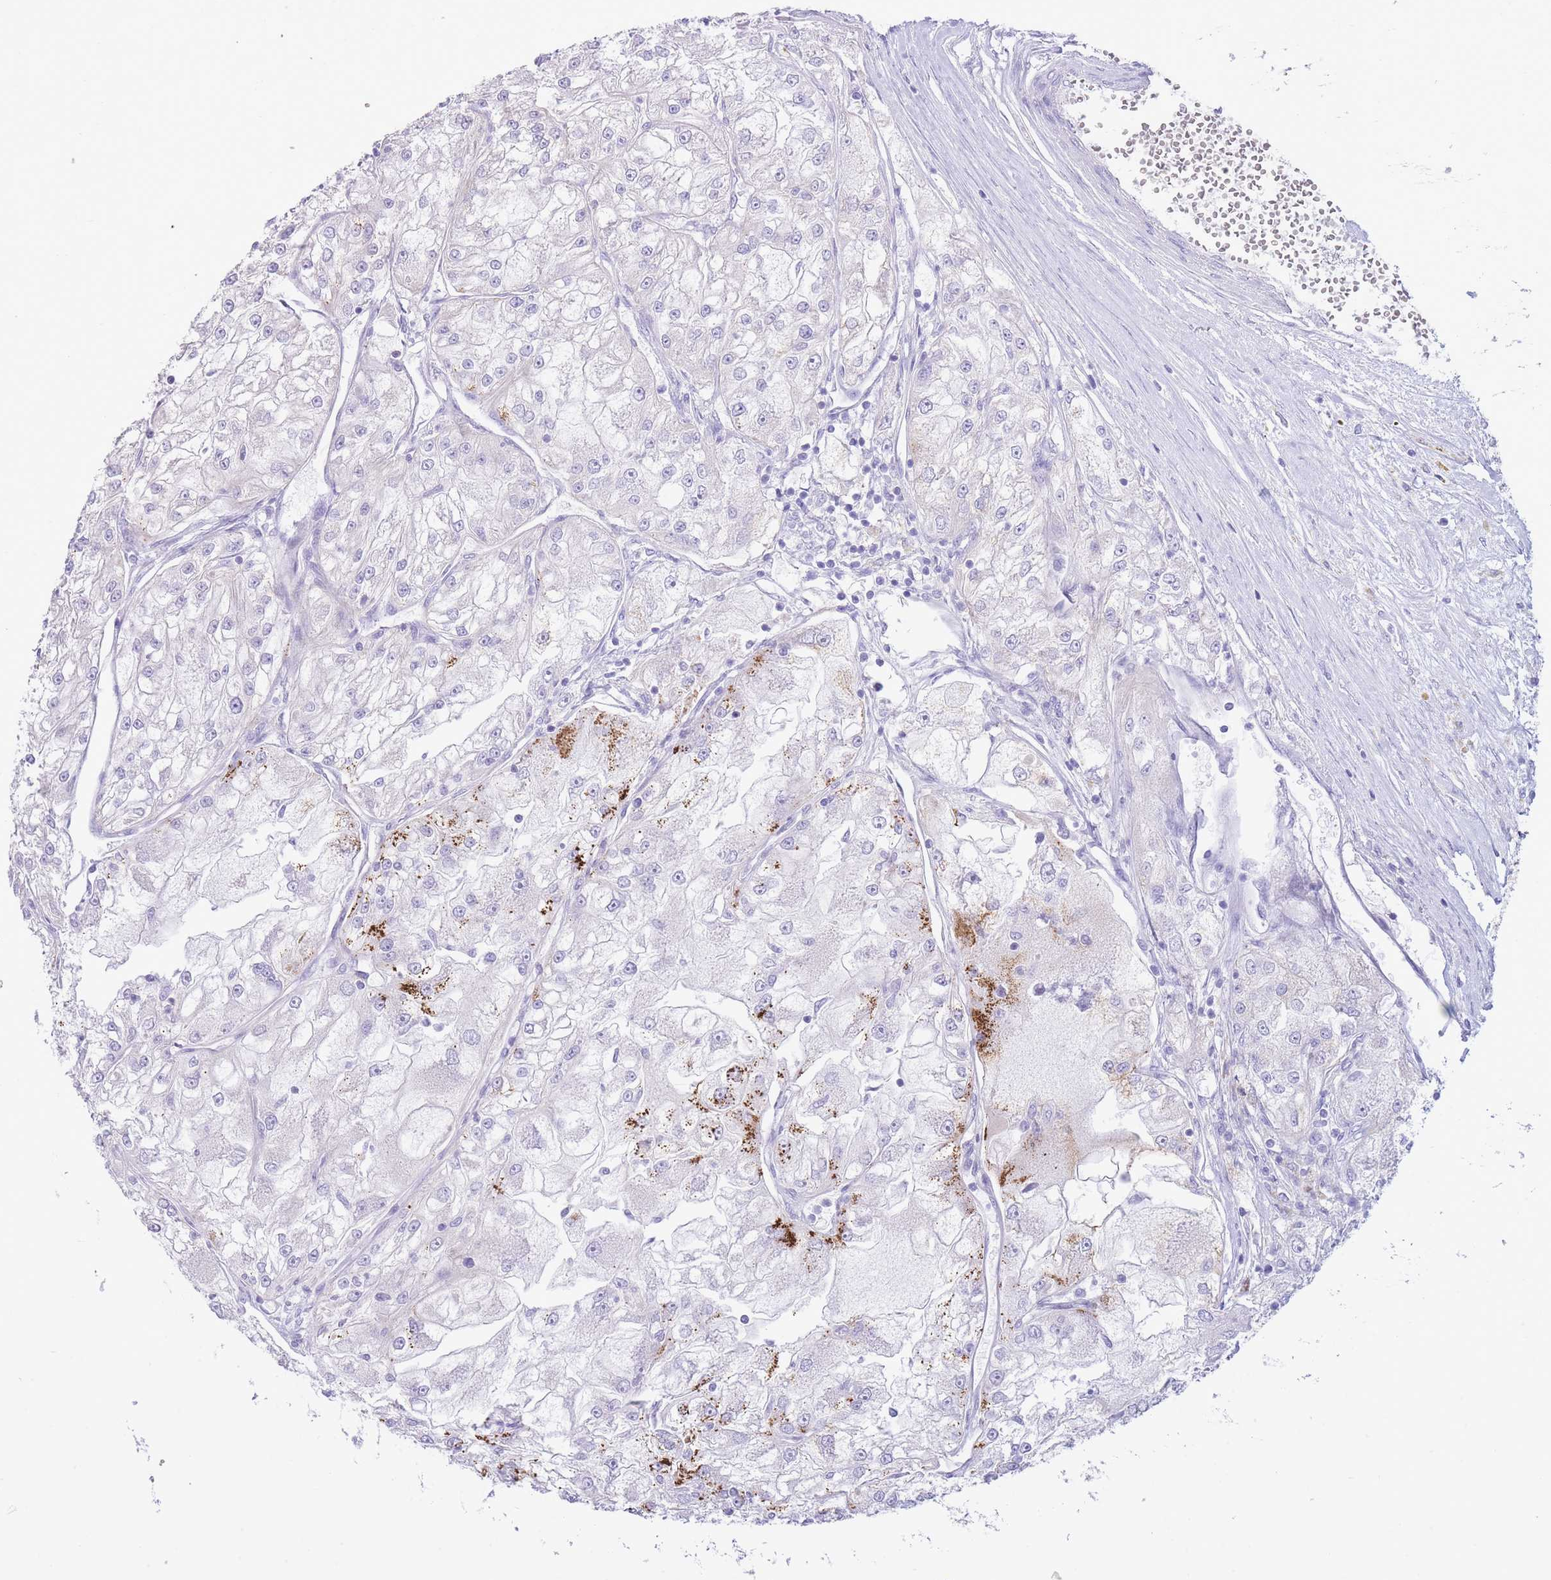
{"staining": {"intensity": "negative", "quantity": "none", "location": "none"}, "tissue": "renal cancer", "cell_type": "Tumor cells", "image_type": "cancer", "snomed": [{"axis": "morphology", "description": "Adenocarcinoma, NOS"}, {"axis": "topography", "description": "Kidney"}], "caption": "A high-resolution histopathology image shows immunohistochemistry (IHC) staining of renal cancer (adenocarcinoma), which reveals no significant expression in tumor cells.", "gene": "VWA8", "patient": {"sex": "female", "age": 72}}